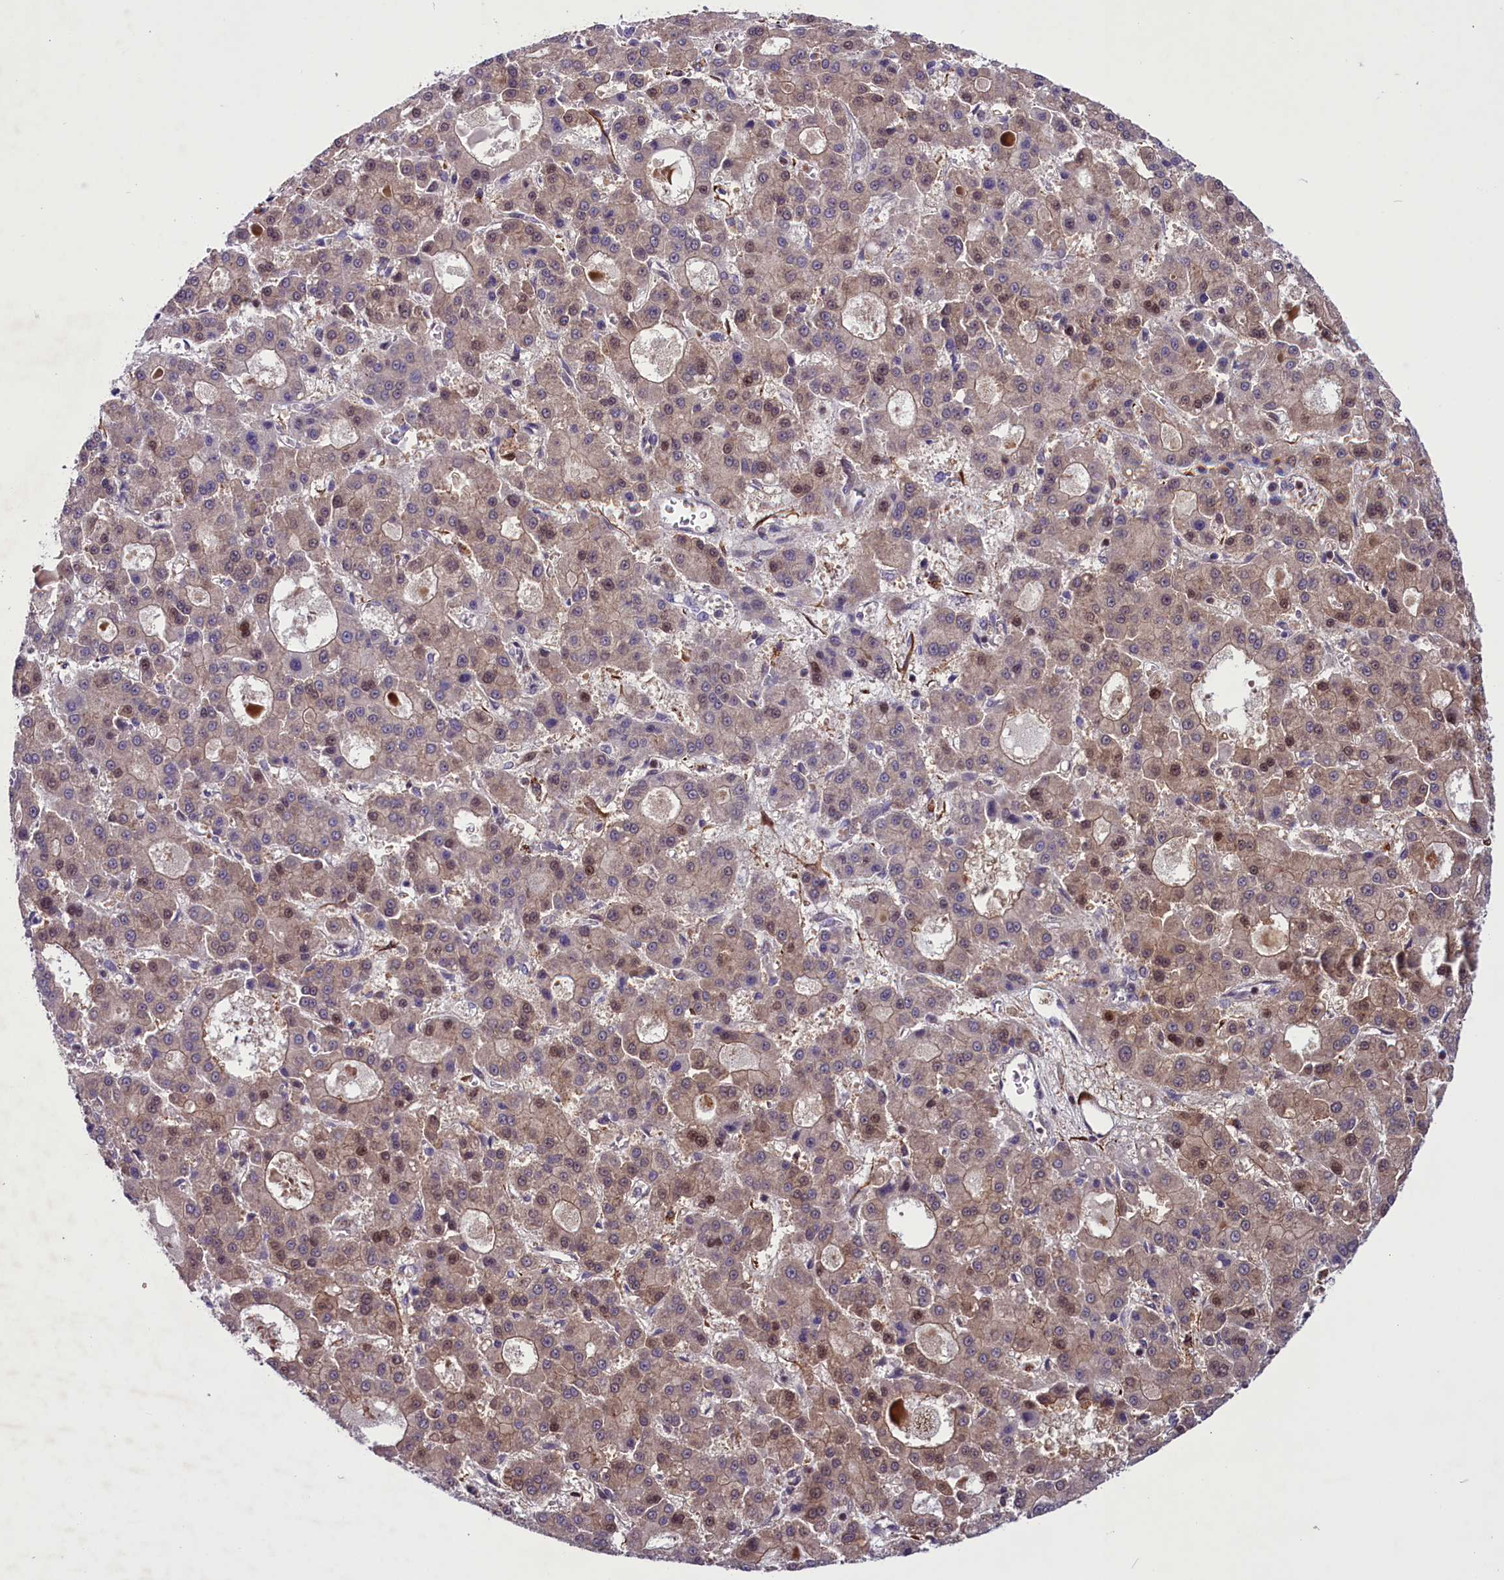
{"staining": {"intensity": "moderate", "quantity": "25%-75%", "location": "cytoplasmic/membranous,nuclear"}, "tissue": "liver cancer", "cell_type": "Tumor cells", "image_type": "cancer", "snomed": [{"axis": "morphology", "description": "Carcinoma, Hepatocellular, NOS"}, {"axis": "topography", "description": "Liver"}], "caption": "Liver hepatocellular carcinoma tissue demonstrates moderate cytoplasmic/membranous and nuclear positivity in approximately 25%-75% of tumor cells, visualized by immunohistochemistry. Immunohistochemistry (ihc) stains the protein of interest in brown and the nuclei are stained blue.", "gene": "MIEF2", "patient": {"sex": "male", "age": 70}}